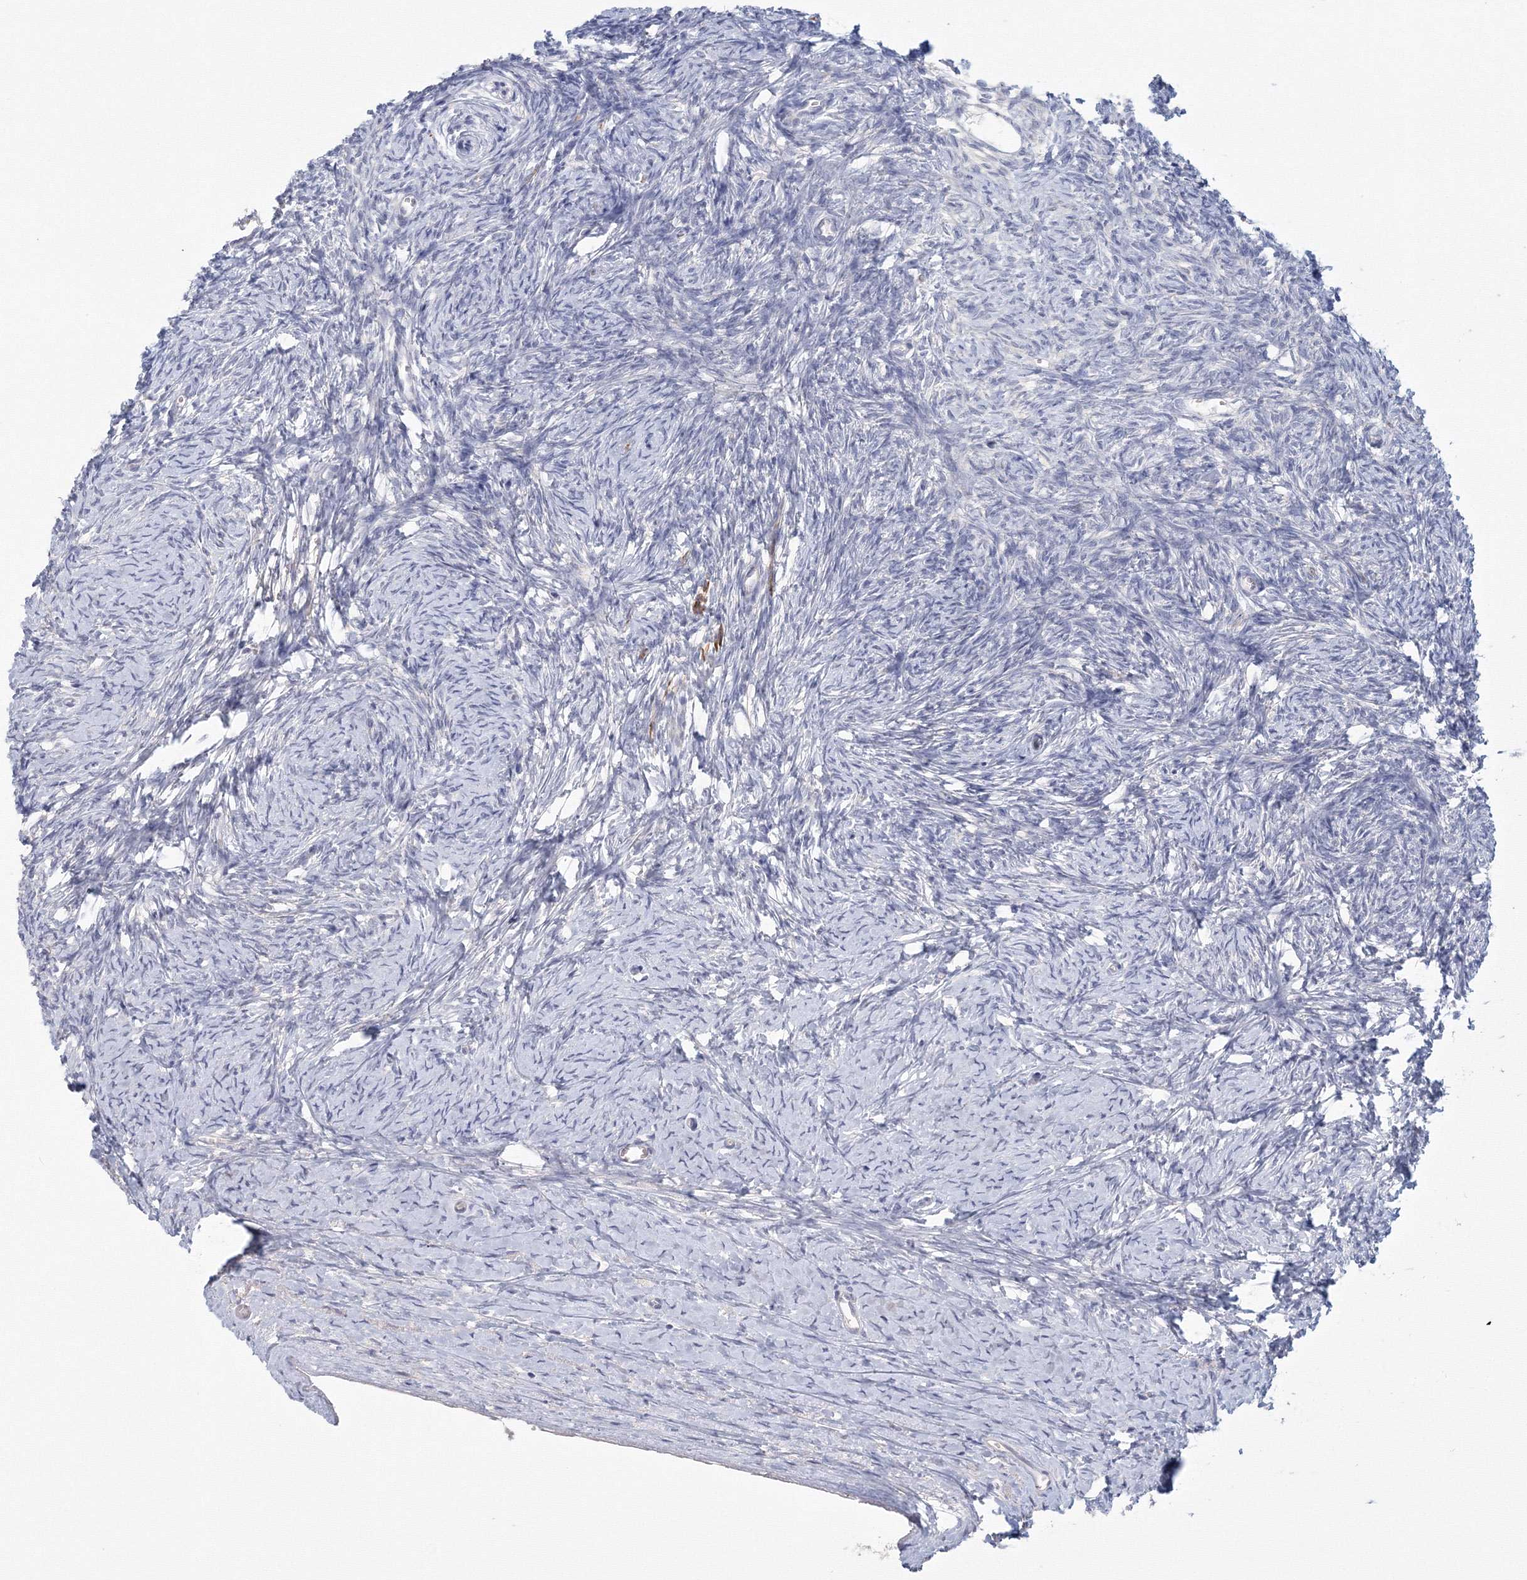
{"staining": {"intensity": "moderate", "quantity": "<25%", "location": "cytoplasmic/membranous"}, "tissue": "ovary", "cell_type": "Ovarian stroma cells", "image_type": "normal", "snomed": [{"axis": "morphology", "description": "Normal tissue, NOS"}, {"axis": "morphology", "description": "Developmental malformation"}, {"axis": "topography", "description": "Ovary"}], "caption": "This photomicrograph shows IHC staining of normal ovary, with low moderate cytoplasmic/membranous staining in about <25% of ovarian stroma cells.", "gene": "TACC2", "patient": {"sex": "female", "age": 39}}